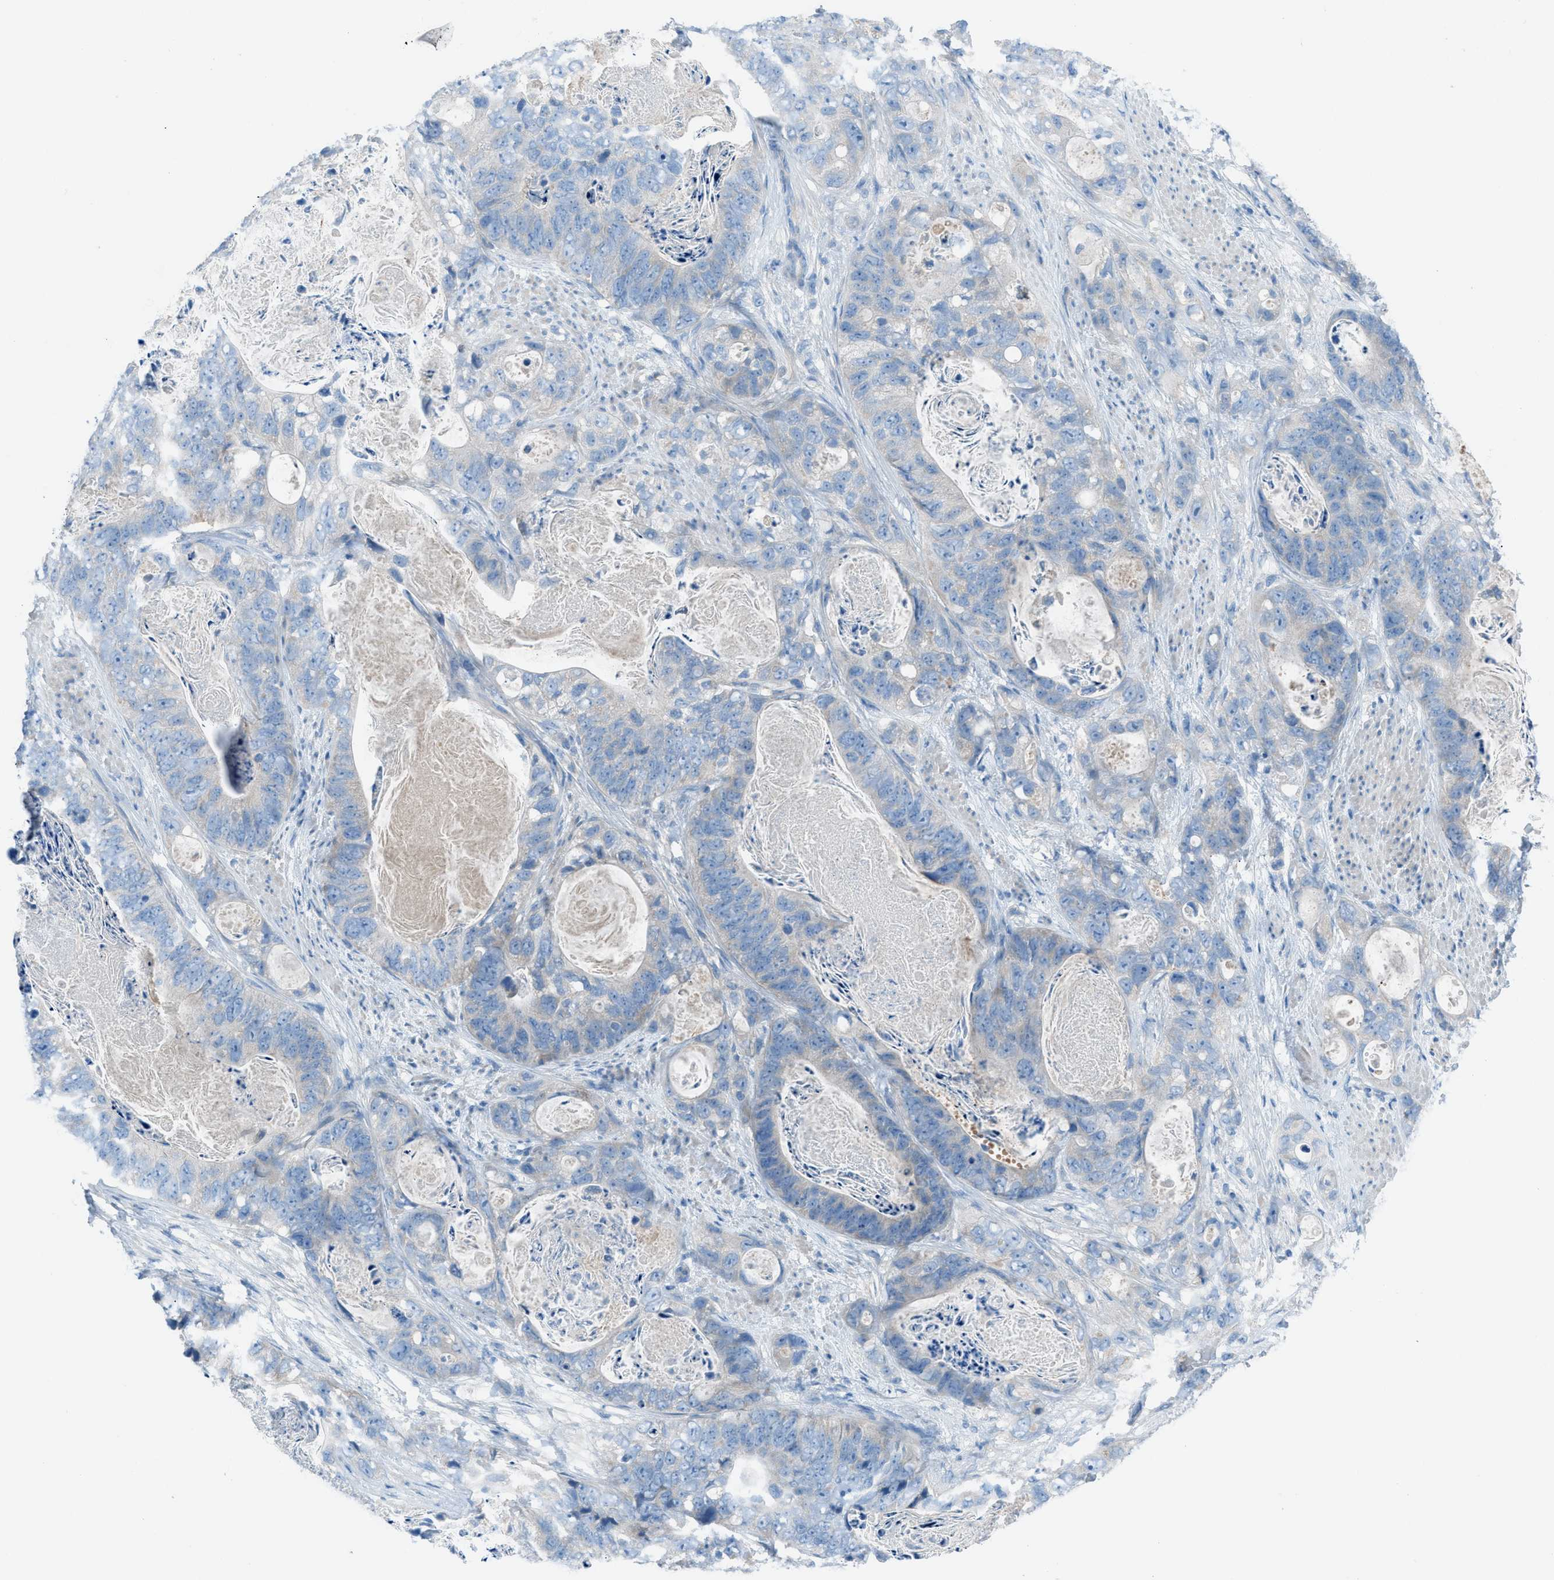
{"staining": {"intensity": "negative", "quantity": "none", "location": "none"}, "tissue": "stomach cancer", "cell_type": "Tumor cells", "image_type": "cancer", "snomed": [{"axis": "morphology", "description": "Adenocarcinoma, NOS"}, {"axis": "topography", "description": "Stomach"}], "caption": "This micrograph is of stomach cancer stained with immunohistochemistry (IHC) to label a protein in brown with the nuclei are counter-stained blue. There is no positivity in tumor cells.", "gene": "C5AR2", "patient": {"sex": "female", "age": 89}}